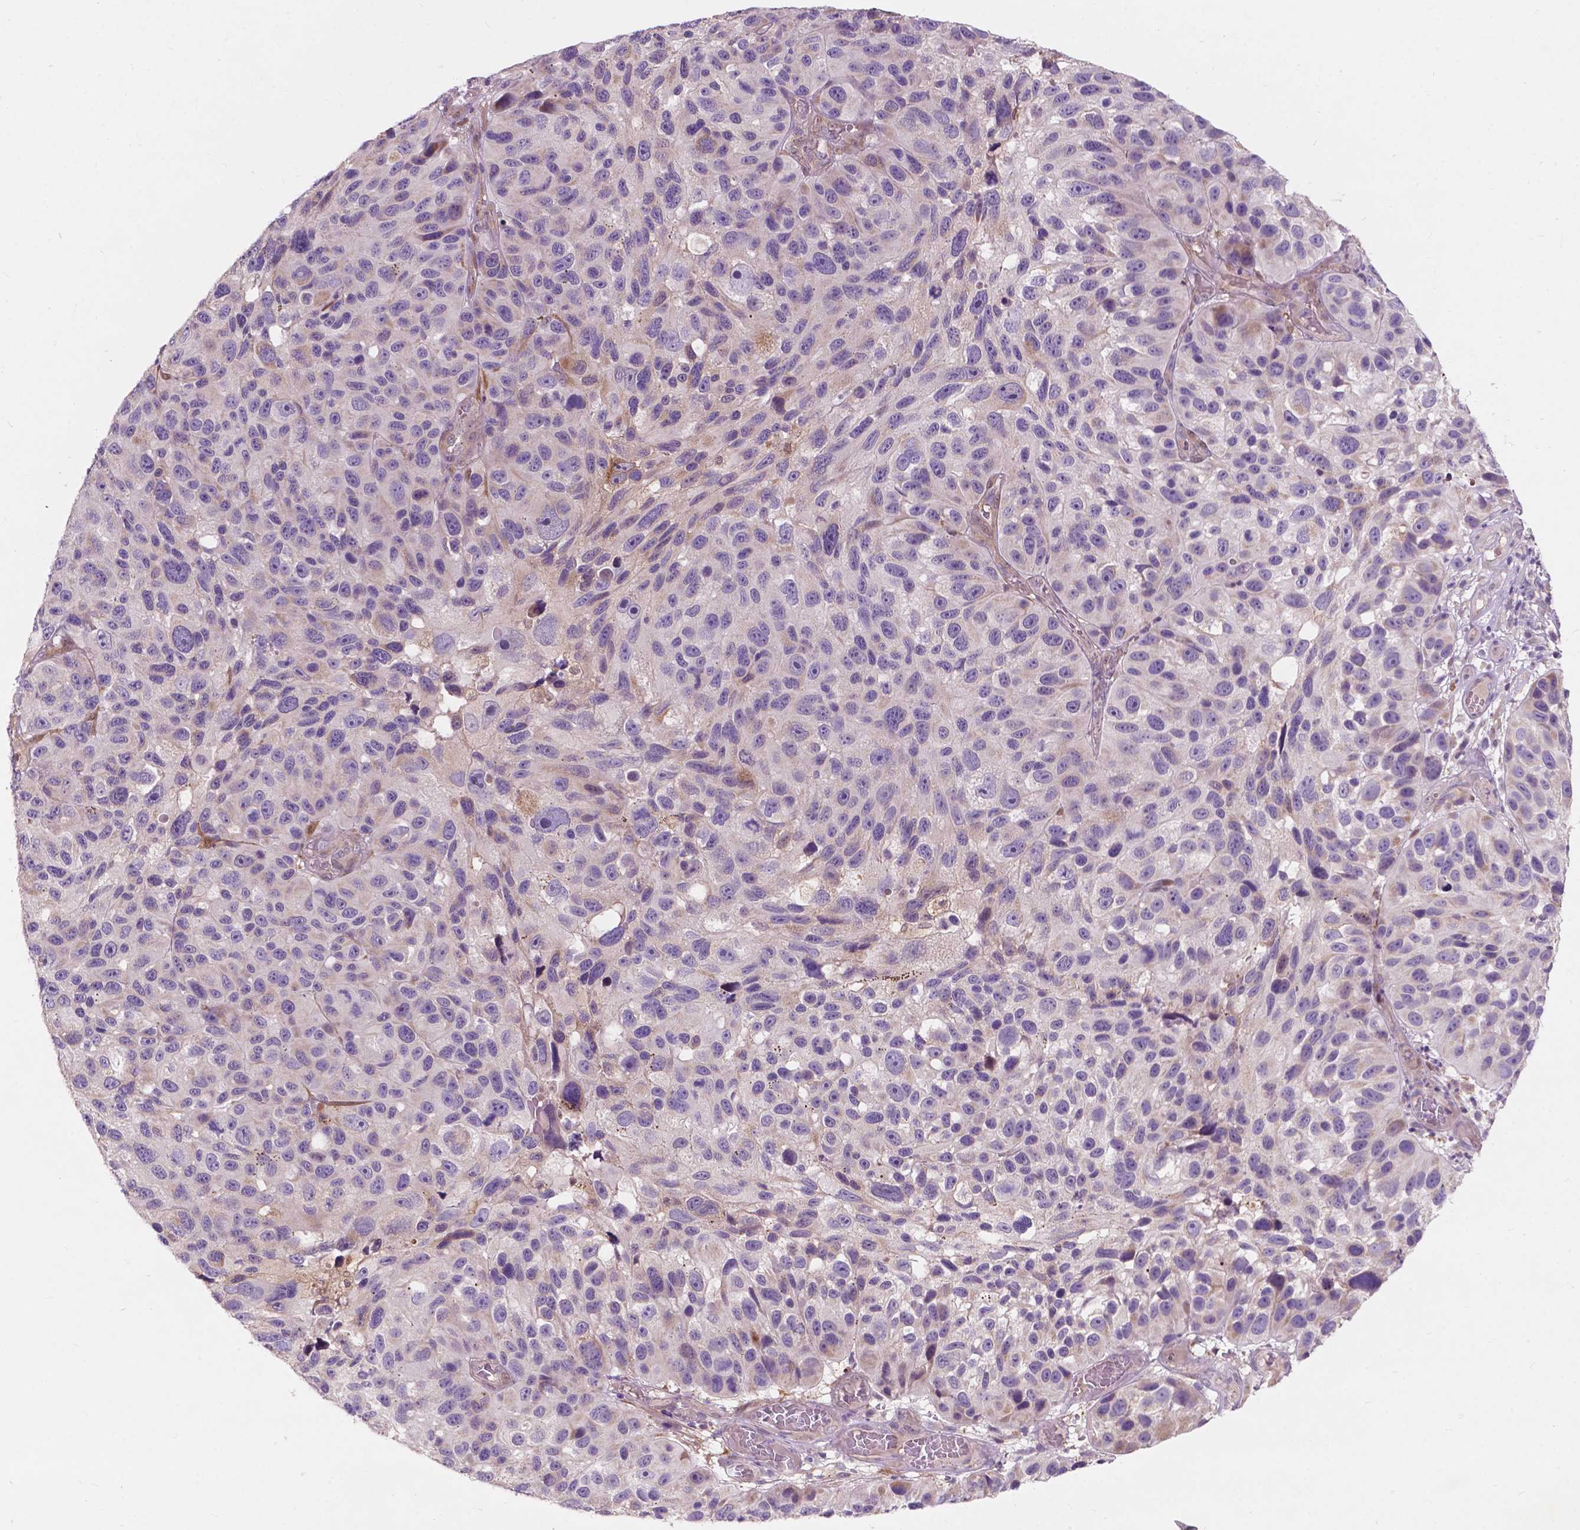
{"staining": {"intensity": "negative", "quantity": "none", "location": "none"}, "tissue": "melanoma", "cell_type": "Tumor cells", "image_type": "cancer", "snomed": [{"axis": "morphology", "description": "Malignant melanoma, NOS"}, {"axis": "topography", "description": "Skin"}], "caption": "Immunohistochemistry (IHC) of human melanoma demonstrates no staining in tumor cells.", "gene": "GPR37", "patient": {"sex": "male", "age": 53}}